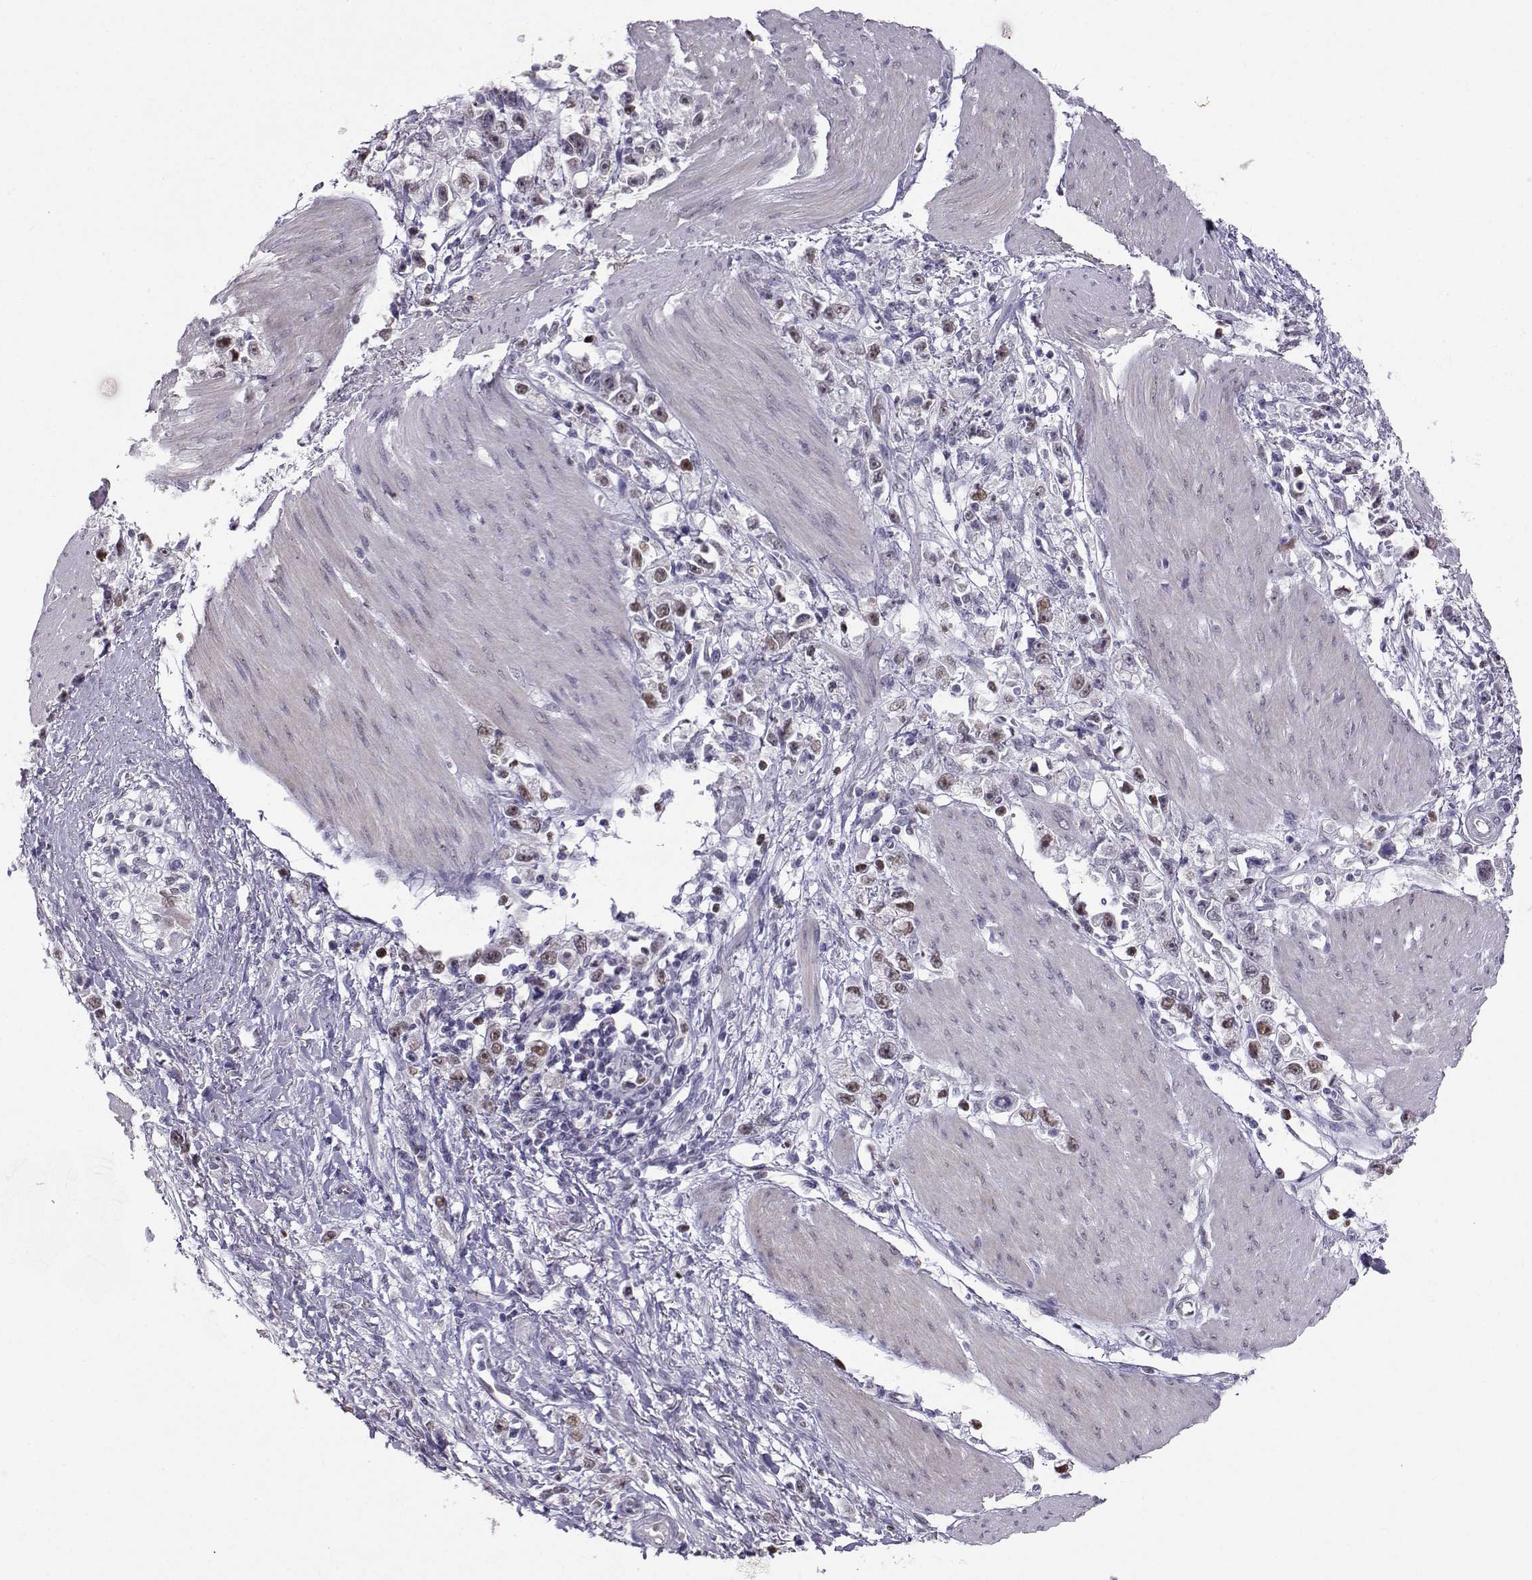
{"staining": {"intensity": "moderate", "quantity": "25%-75%", "location": "nuclear"}, "tissue": "stomach cancer", "cell_type": "Tumor cells", "image_type": "cancer", "snomed": [{"axis": "morphology", "description": "Adenocarcinoma, NOS"}, {"axis": "topography", "description": "Stomach"}], "caption": "Protein expression analysis of adenocarcinoma (stomach) shows moderate nuclear positivity in approximately 25%-75% of tumor cells. (brown staining indicates protein expression, while blue staining denotes nuclei).", "gene": "TEDC2", "patient": {"sex": "female", "age": 59}}